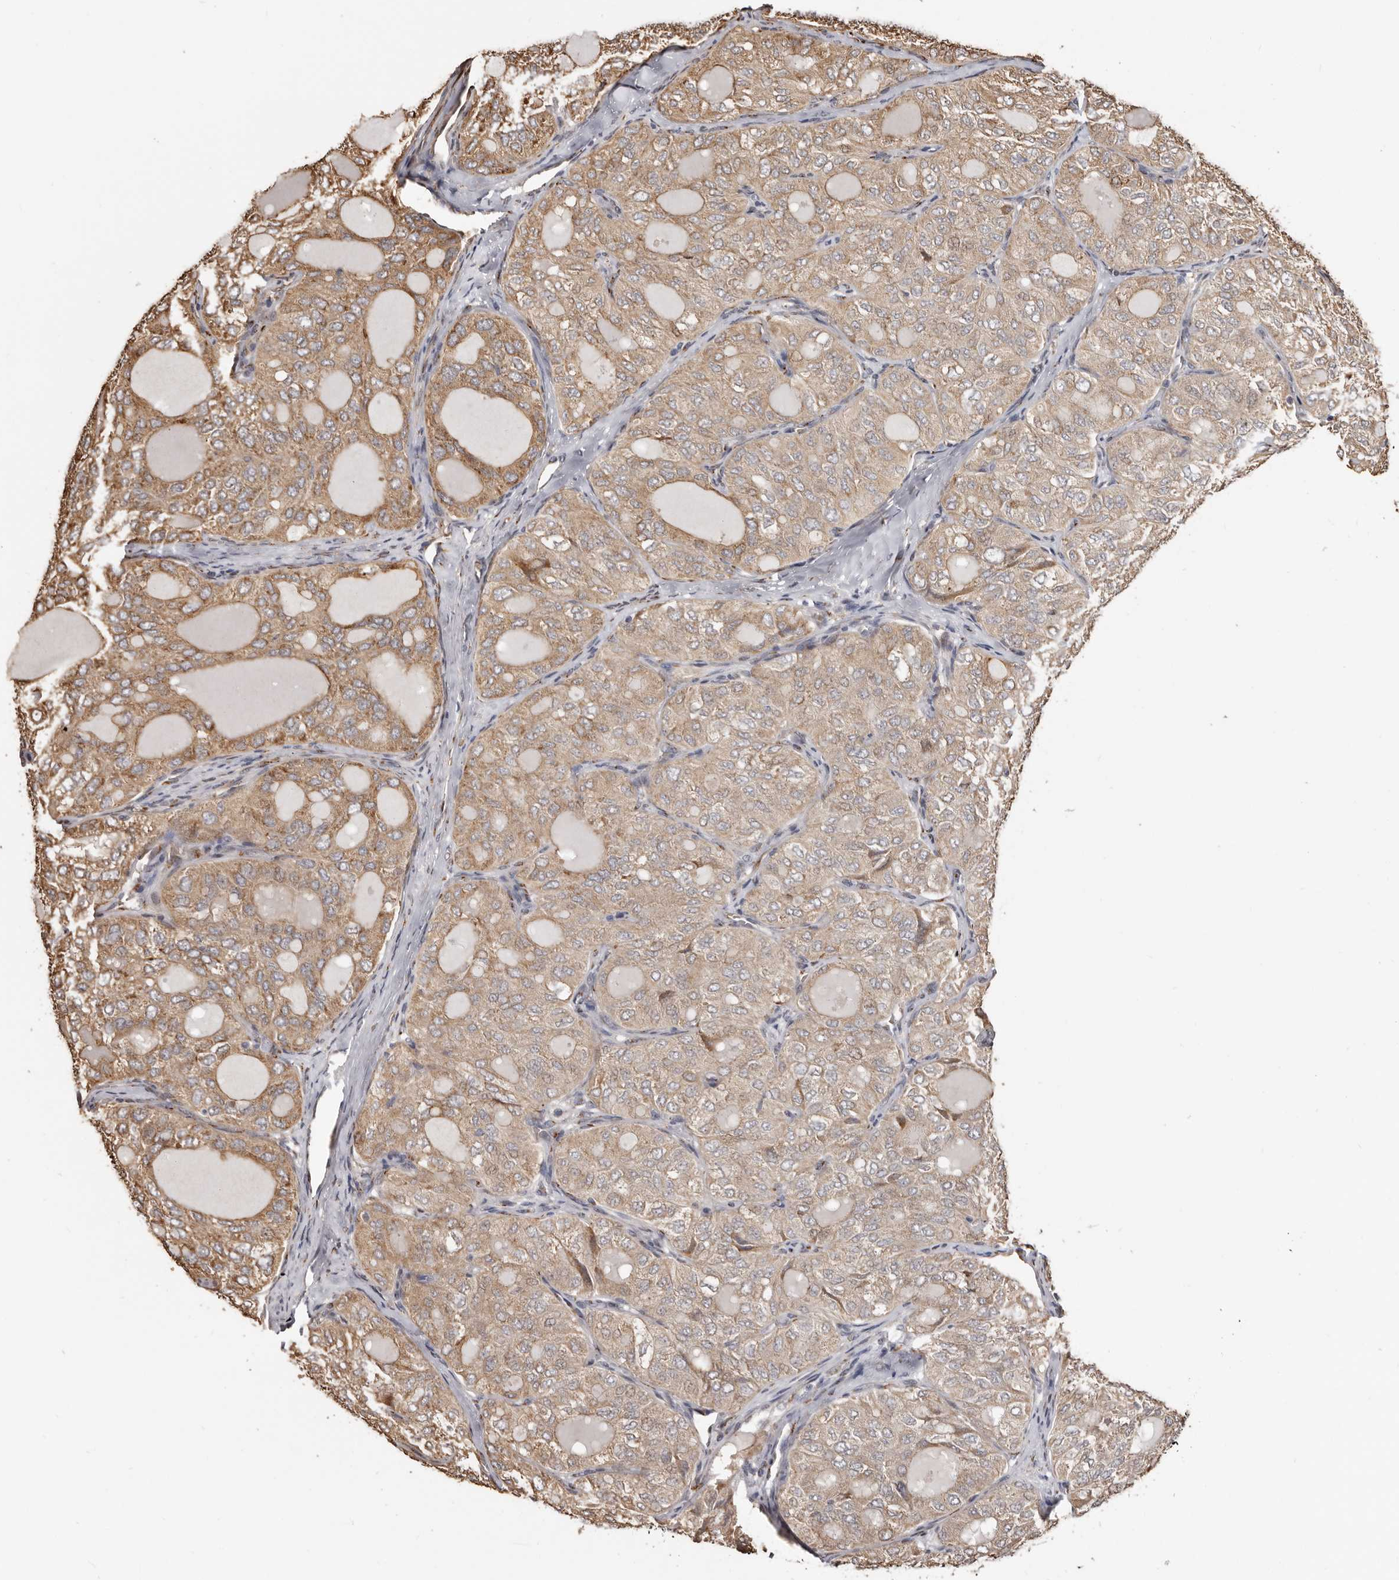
{"staining": {"intensity": "moderate", "quantity": ">75%", "location": "cytoplasmic/membranous"}, "tissue": "thyroid cancer", "cell_type": "Tumor cells", "image_type": "cancer", "snomed": [{"axis": "morphology", "description": "Follicular adenoma carcinoma, NOS"}, {"axis": "topography", "description": "Thyroid gland"}], "caption": "High-power microscopy captured an immunohistochemistry micrograph of thyroid follicular adenoma carcinoma, revealing moderate cytoplasmic/membranous expression in approximately >75% of tumor cells.", "gene": "ENTREP1", "patient": {"sex": "male", "age": 75}}